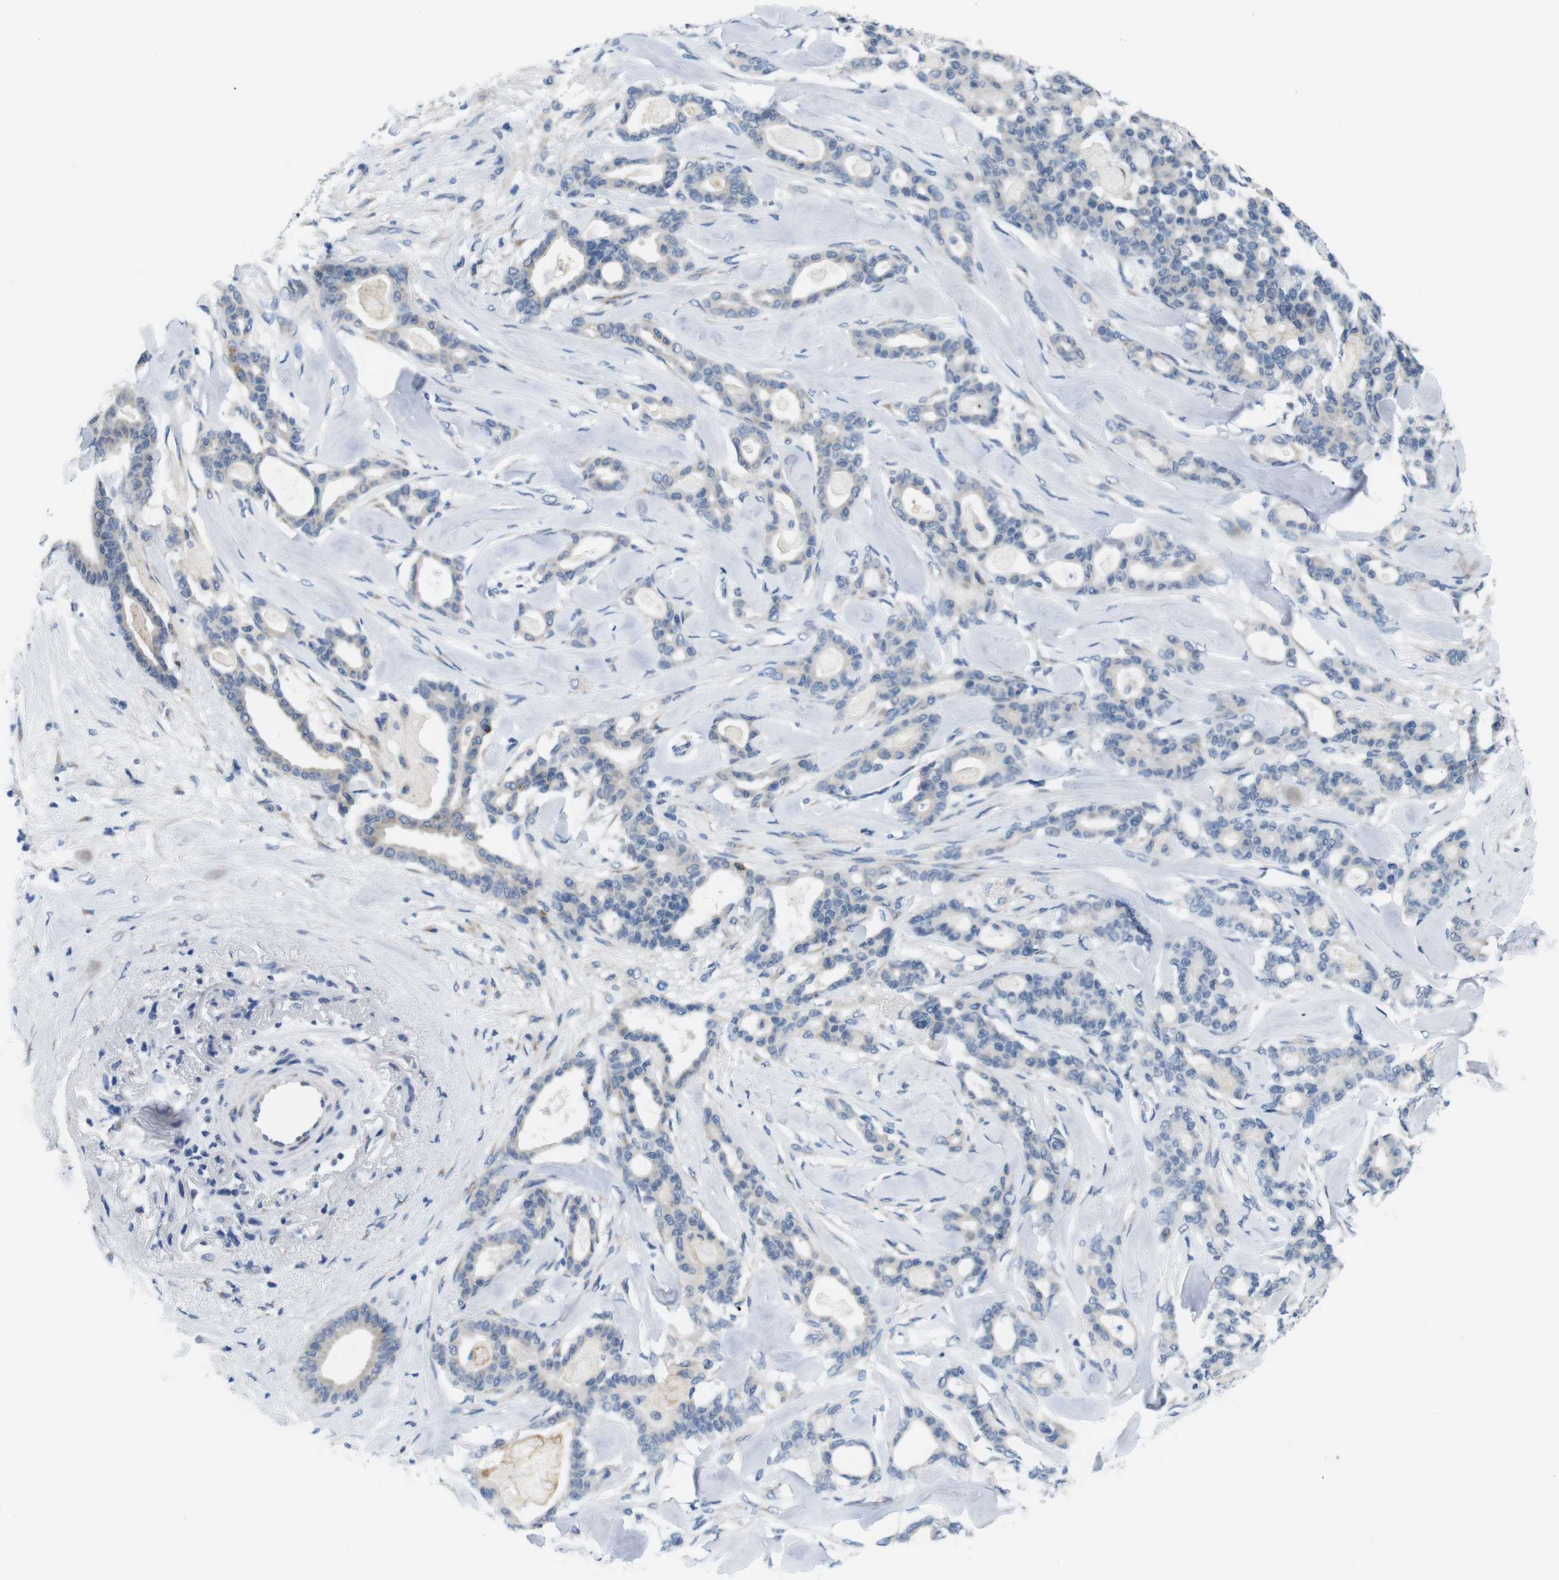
{"staining": {"intensity": "moderate", "quantity": "<25%", "location": "cytoplasmic/membranous"}, "tissue": "pancreatic cancer", "cell_type": "Tumor cells", "image_type": "cancer", "snomed": [{"axis": "morphology", "description": "Adenocarcinoma, NOS"}, {"axis": "topography", "description": "Pancreas"}], "caption": "Immunohistochemistry (IHC) micrograph of neoplastic tissue: human pancreatic cancer stained using immunohistochemistry reveals low levels of moderate protein expression localized specifically in the cytoplasmic/membranous of tumor cells, appearing as a cytoplasmic/membranous brown color.", "gene": "GOLGA2", "patient": {"sex": "male", "age": 63}}